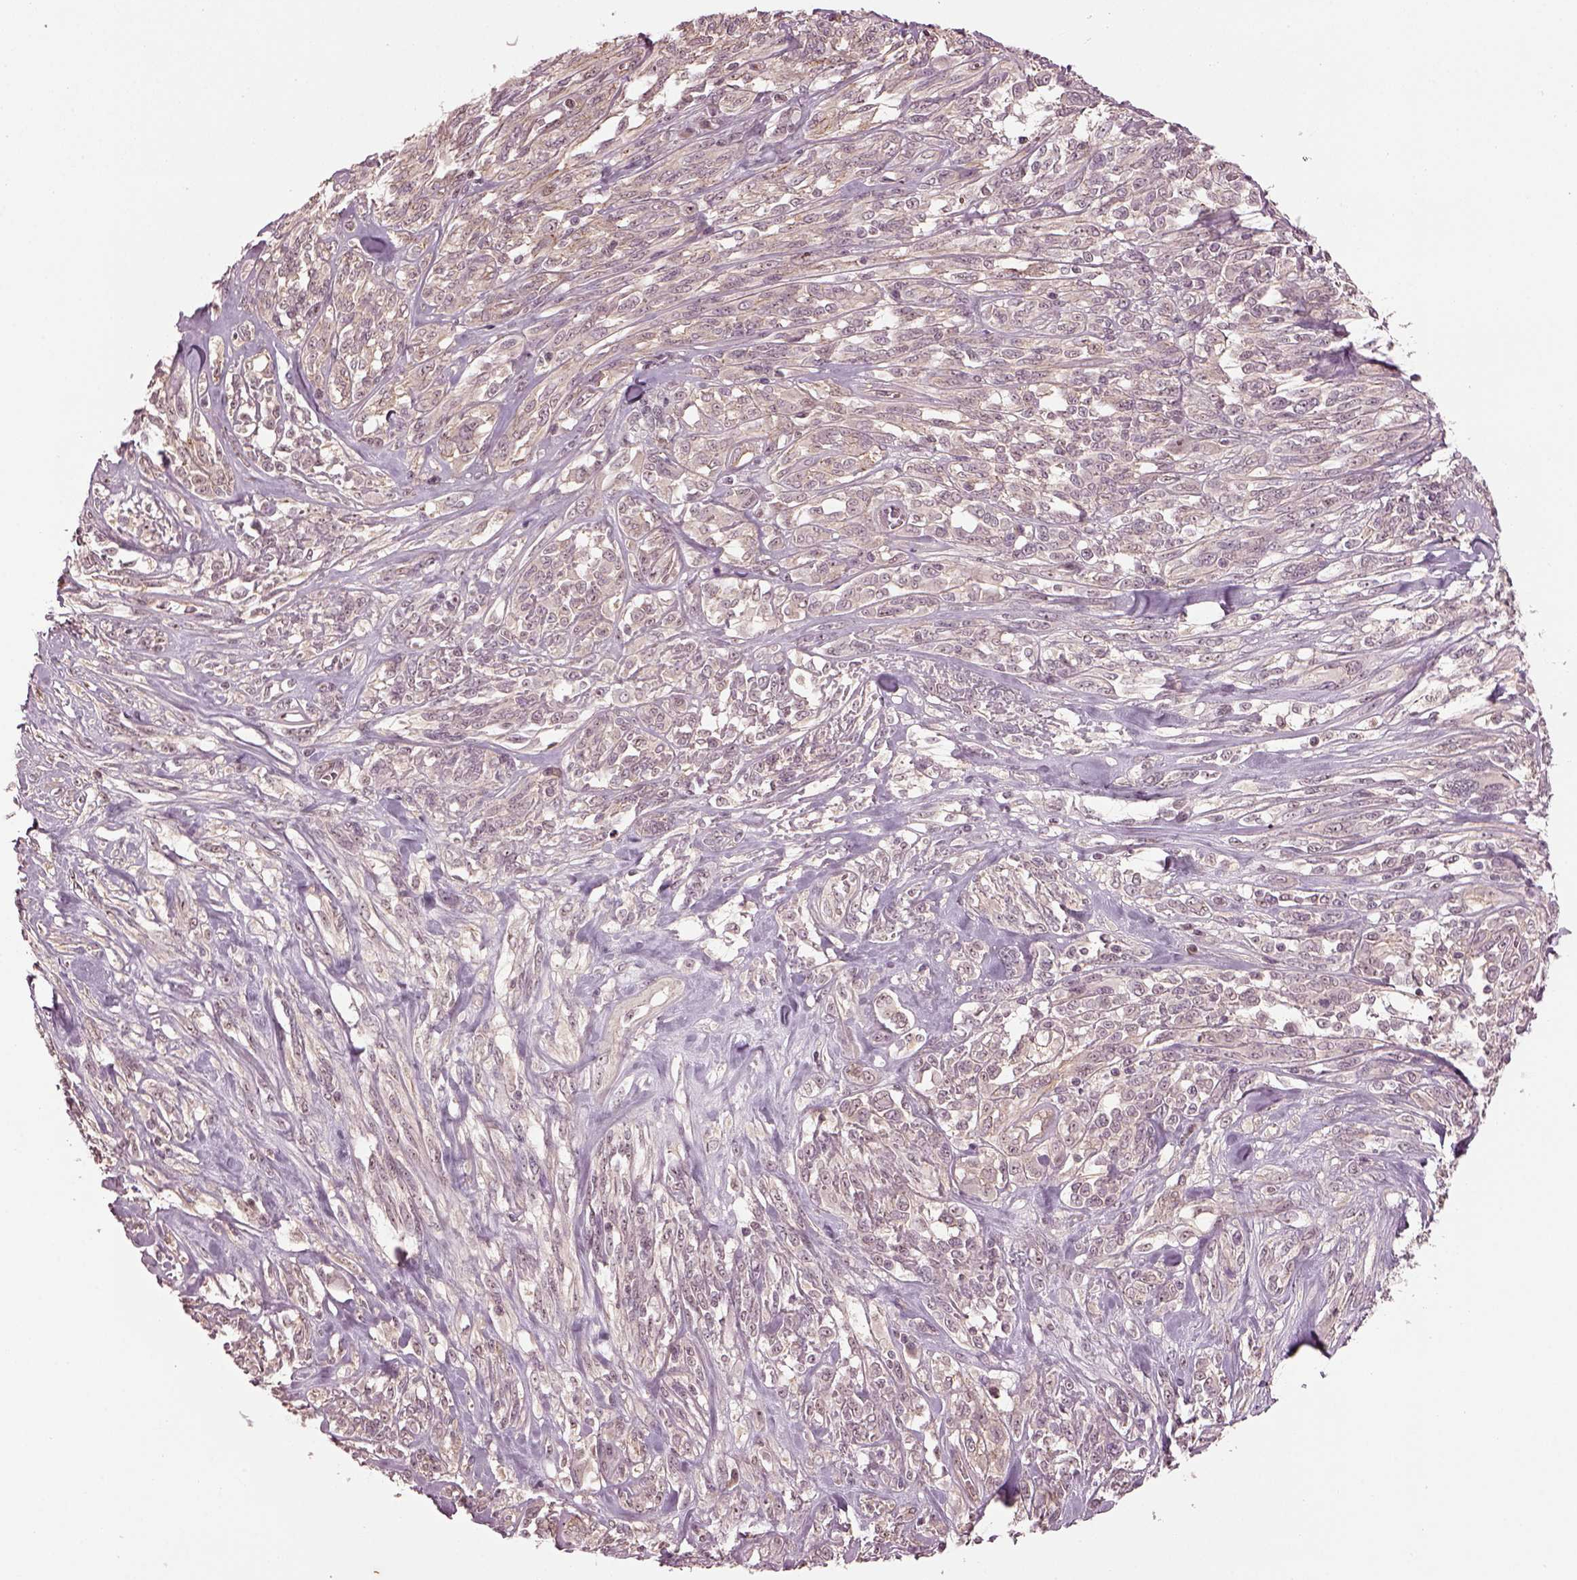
{"staining": {"intensity": "weak", "quantity": "<25%", "location": "nuclear"}, "tissue": "melanoma", "cell_type": "Tumor cells", "image_type": "cancer", "snomed": [{"axis": "morphology", "description": "Malignant melanoma, NOS"}, {"axis": "topography", "description": "Skin"}], "caption": "Image shows no significant protein staining in tumor cells of melanoma. (IHC, brightfield microscopy, high magnification).", "gene": "GNRH1", "patient": {"sex": "female", "age": 91}}